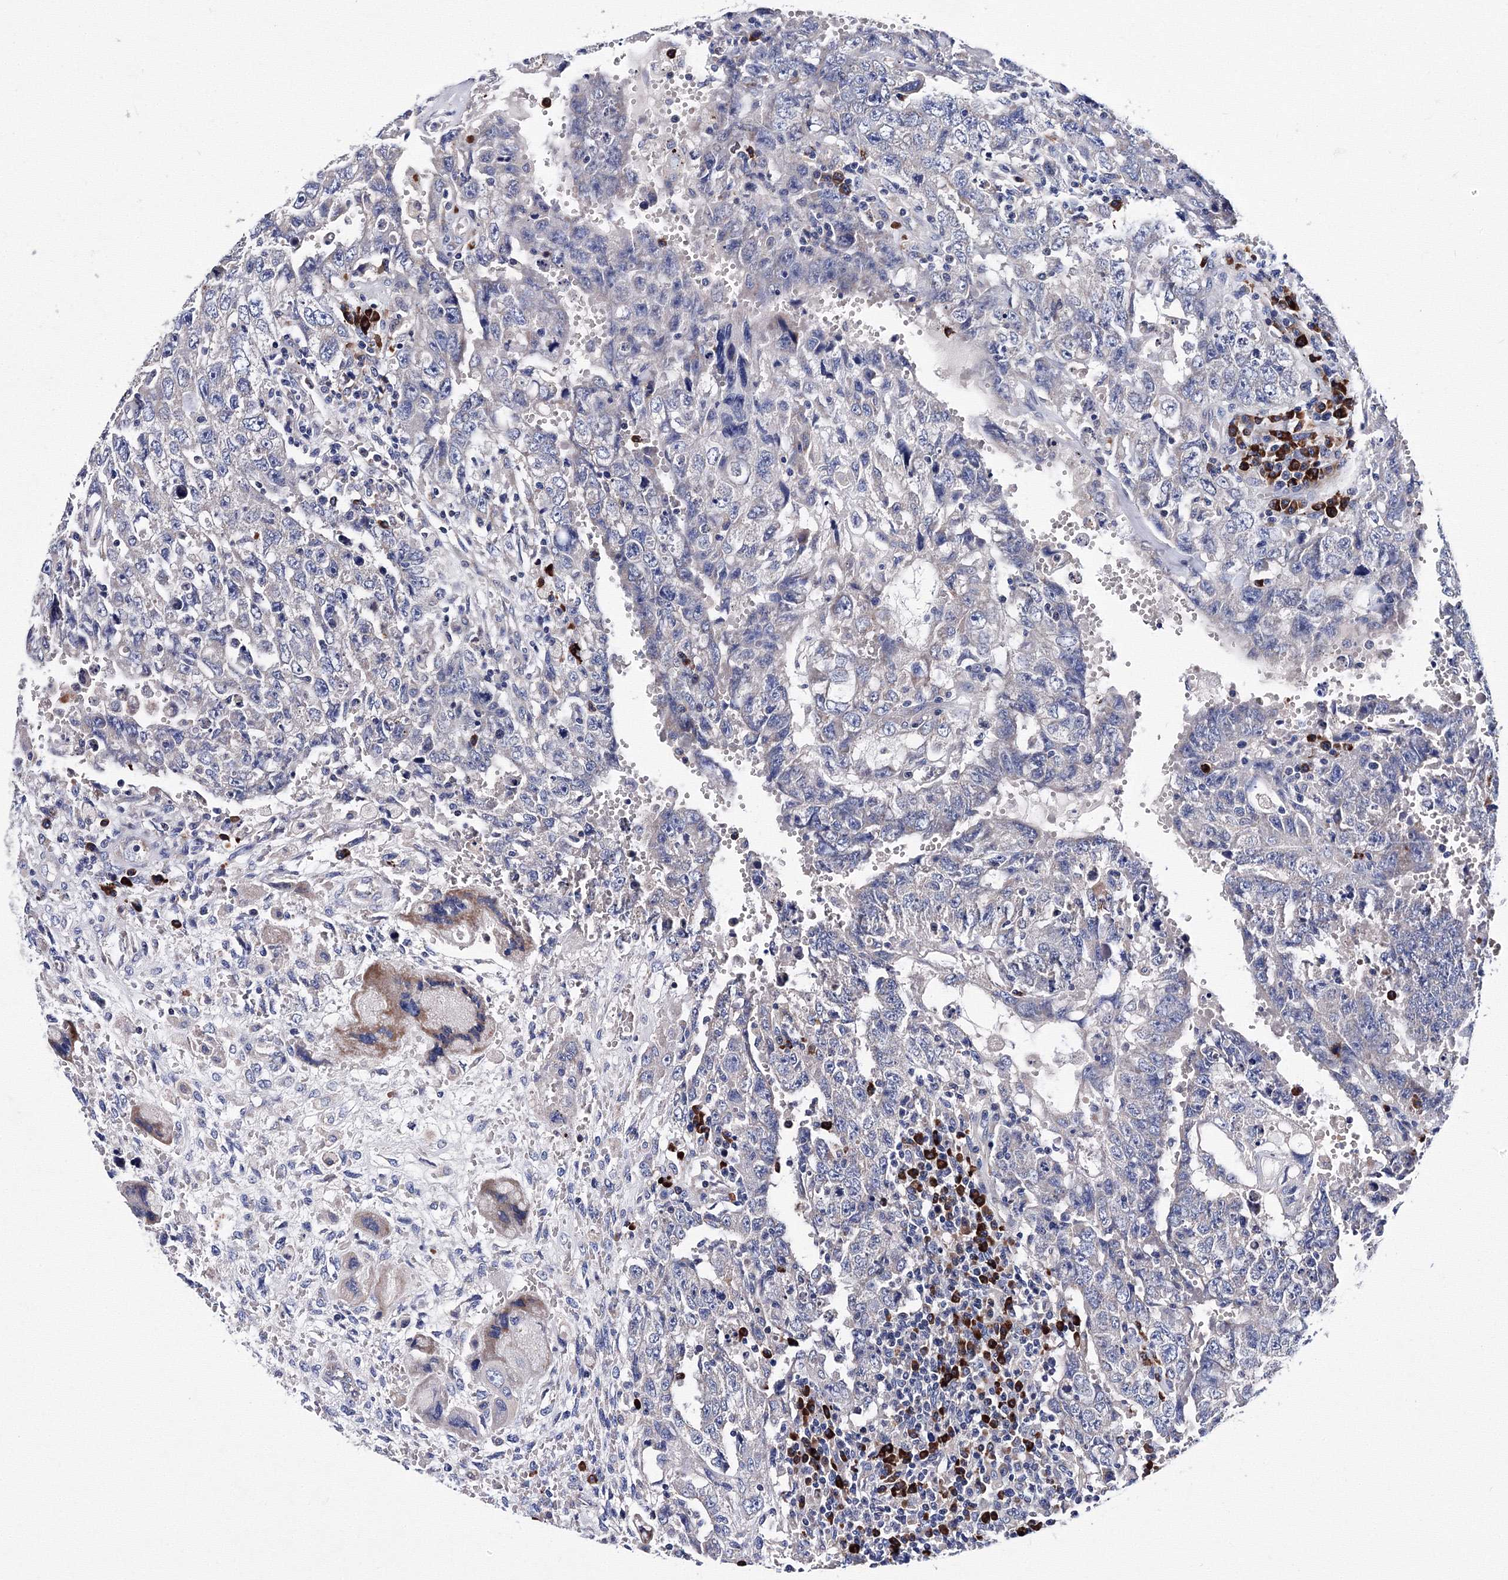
{"staining": {"intensity": "negative", "quantity": "none", "location": "none"}, "tissue": "testis cancer", "cell_type": "Tumor cells", "image_type": "cancer", "snomed": [{"axis": "morphology", "description": "Carcinoma, Embryonal, NOS"}, {"axis": "topography", "description": "Testis"}], "caption": "This is an immunohistochemistry histopathology image of testis cancer. There is no positivity in tumor cells.", "gene": "TRPM2", "patient": {"sex": "male", "age": 26}}